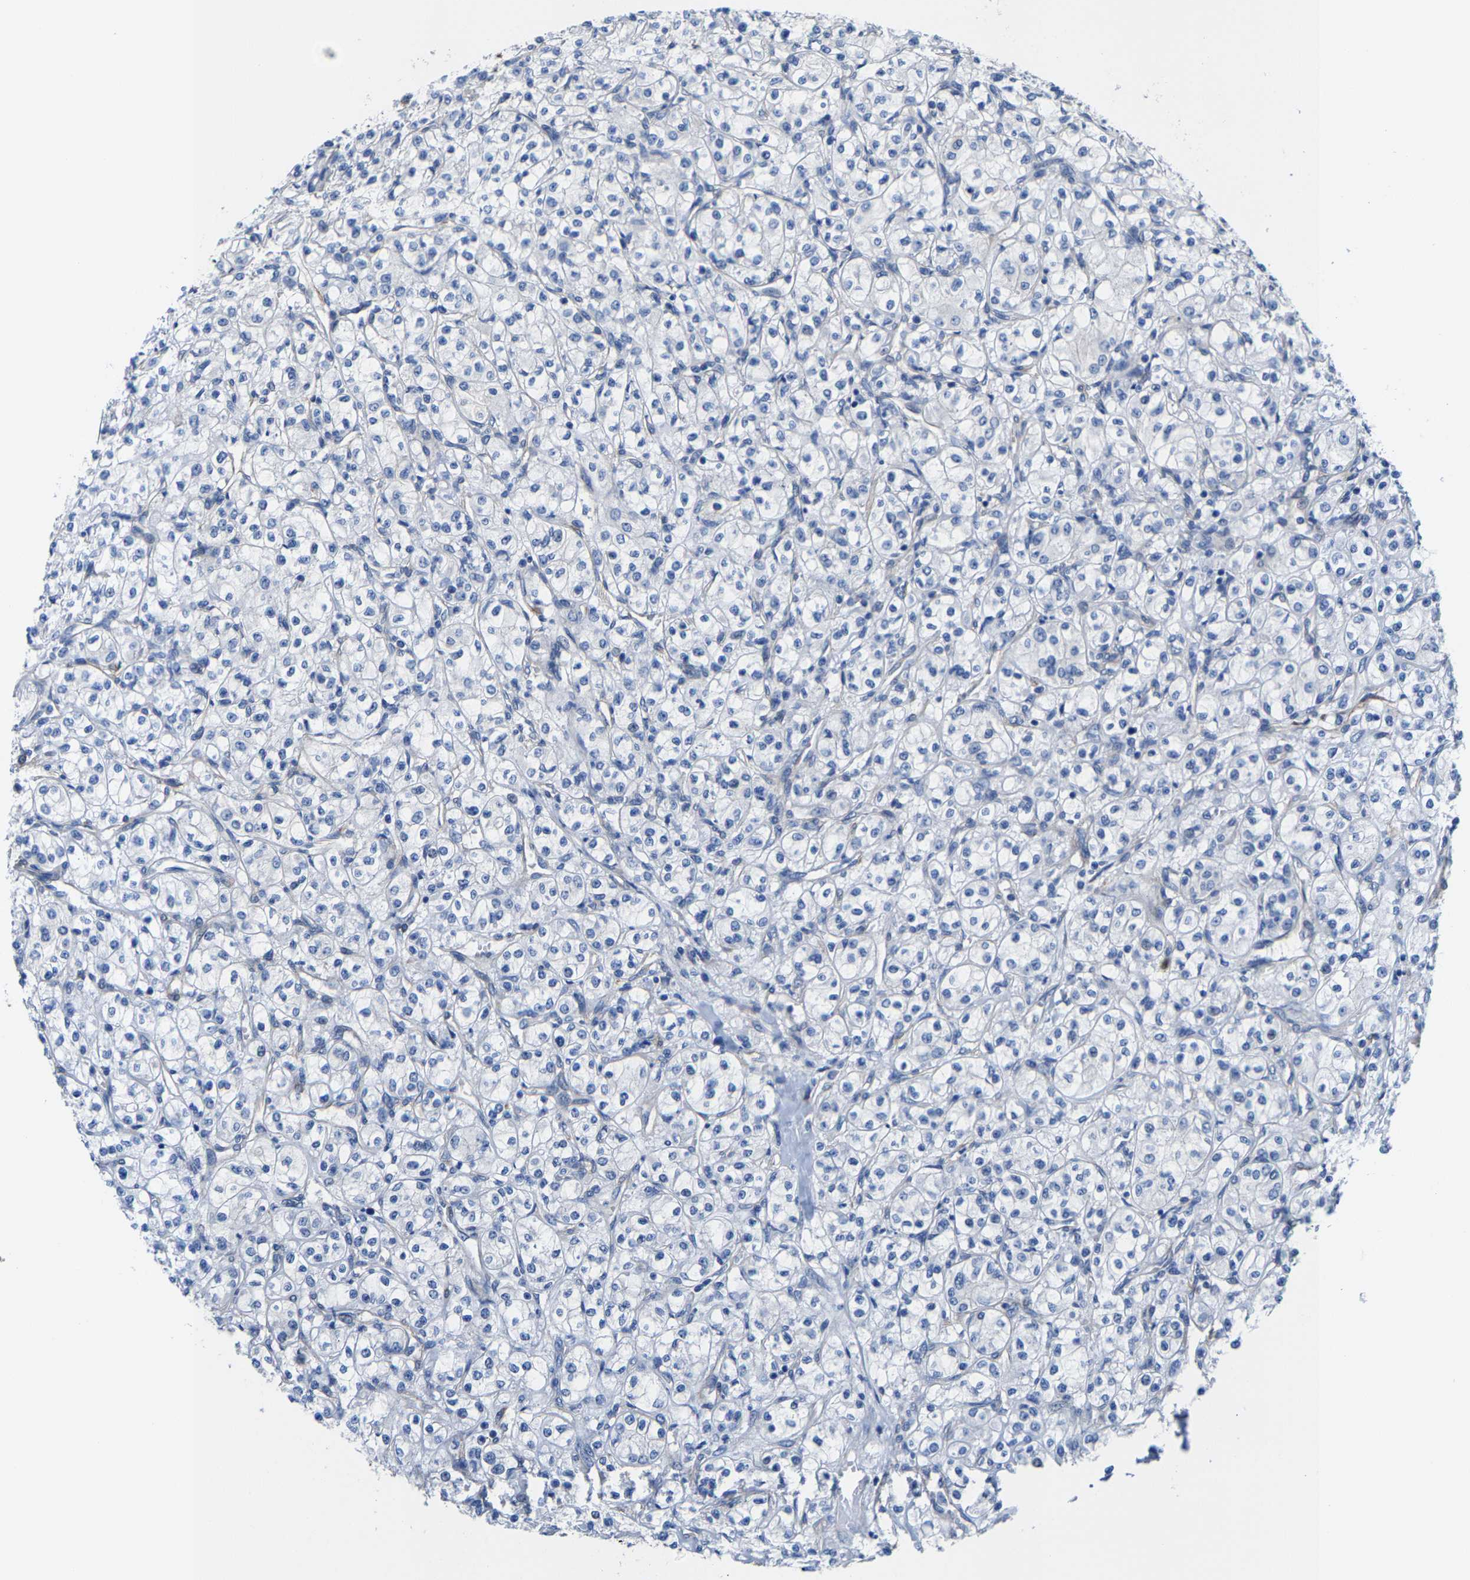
{"staining": {"intensity": "negative", "quantity": "none", "location": "none"}, "tissue": "renal cancer", "cell_type": "Tumor cells", "image_type": "cancer", "snomed": [{"axis": "morphology", "description": "Adenocarcinoma, NOS"}, {"axis": "topography", "description": "Kidney"}], "caption": "This is an IHC micrograph of adenocarcinoma (renal). There is no expression in tumor cells.", "gene": "DSCAM", "patient": {"sex": "male", "age": 77}}